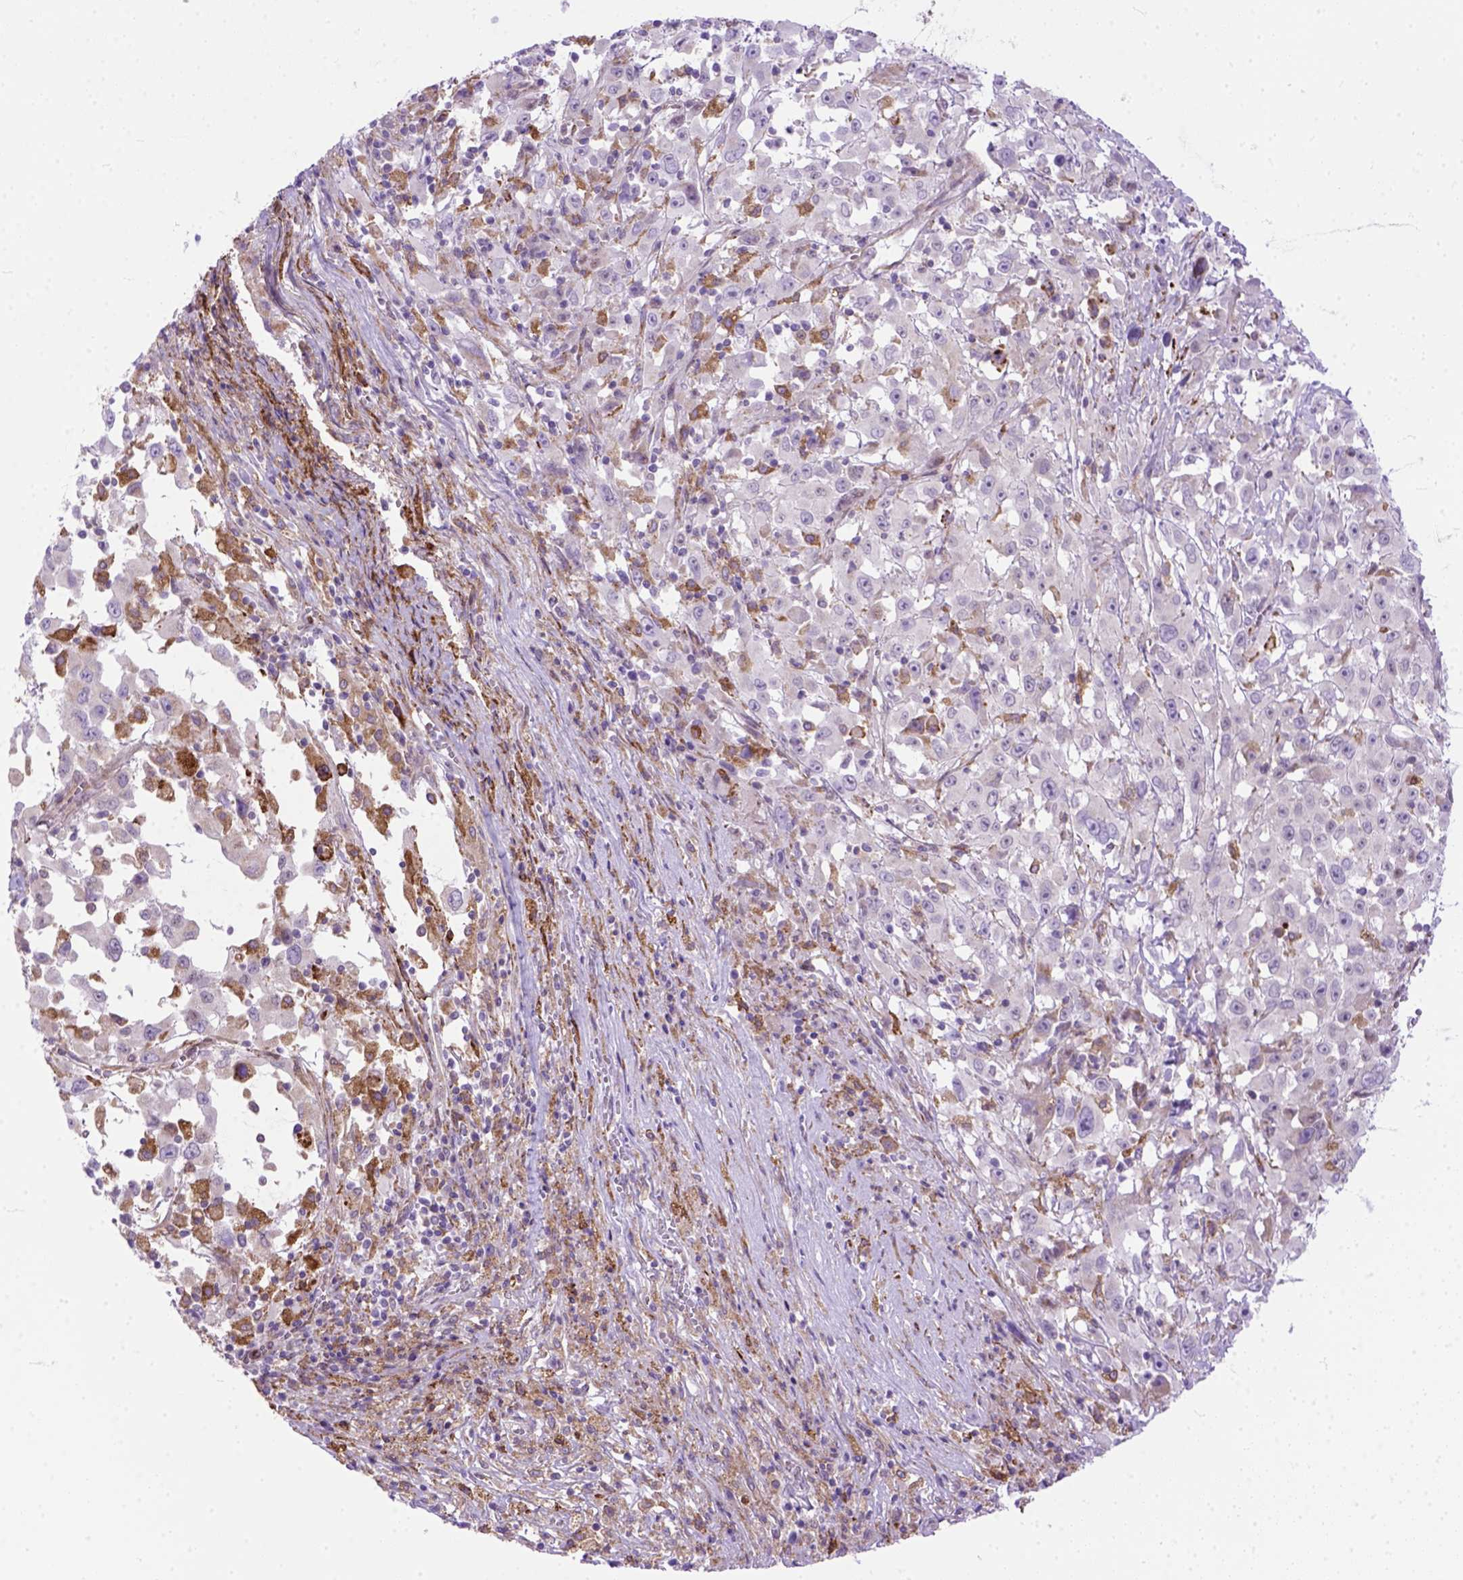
{"staining": {"intensity": "moderate", "quantity": "<25%", "location": "cytoplasmic/membranous"}, "tissue": "melanoma", "cell_type": "Tumor cells", "image_type": "cancer", "snomed": [{"axis": "morphology", "description": "Malignant melanoma, Metastatic site"}, {"axis": "topography", "description": "Soft tissue"}], "caption": "Malignant melanoma (metastatic site) stained with DAB (3,3'-diaminobenzidine) IHC displays low levels of moderate cytoplasmic/membranous positivity in about <25% of tumor cells. The protein is stained brown, and the nuclei are stained in blue (DAB (3,3'-diaminobenzidine) IHC with brightfield microscopy, high magnification).", "gene": "PLK4", "patient": {"sex": "male", "age": 50}}